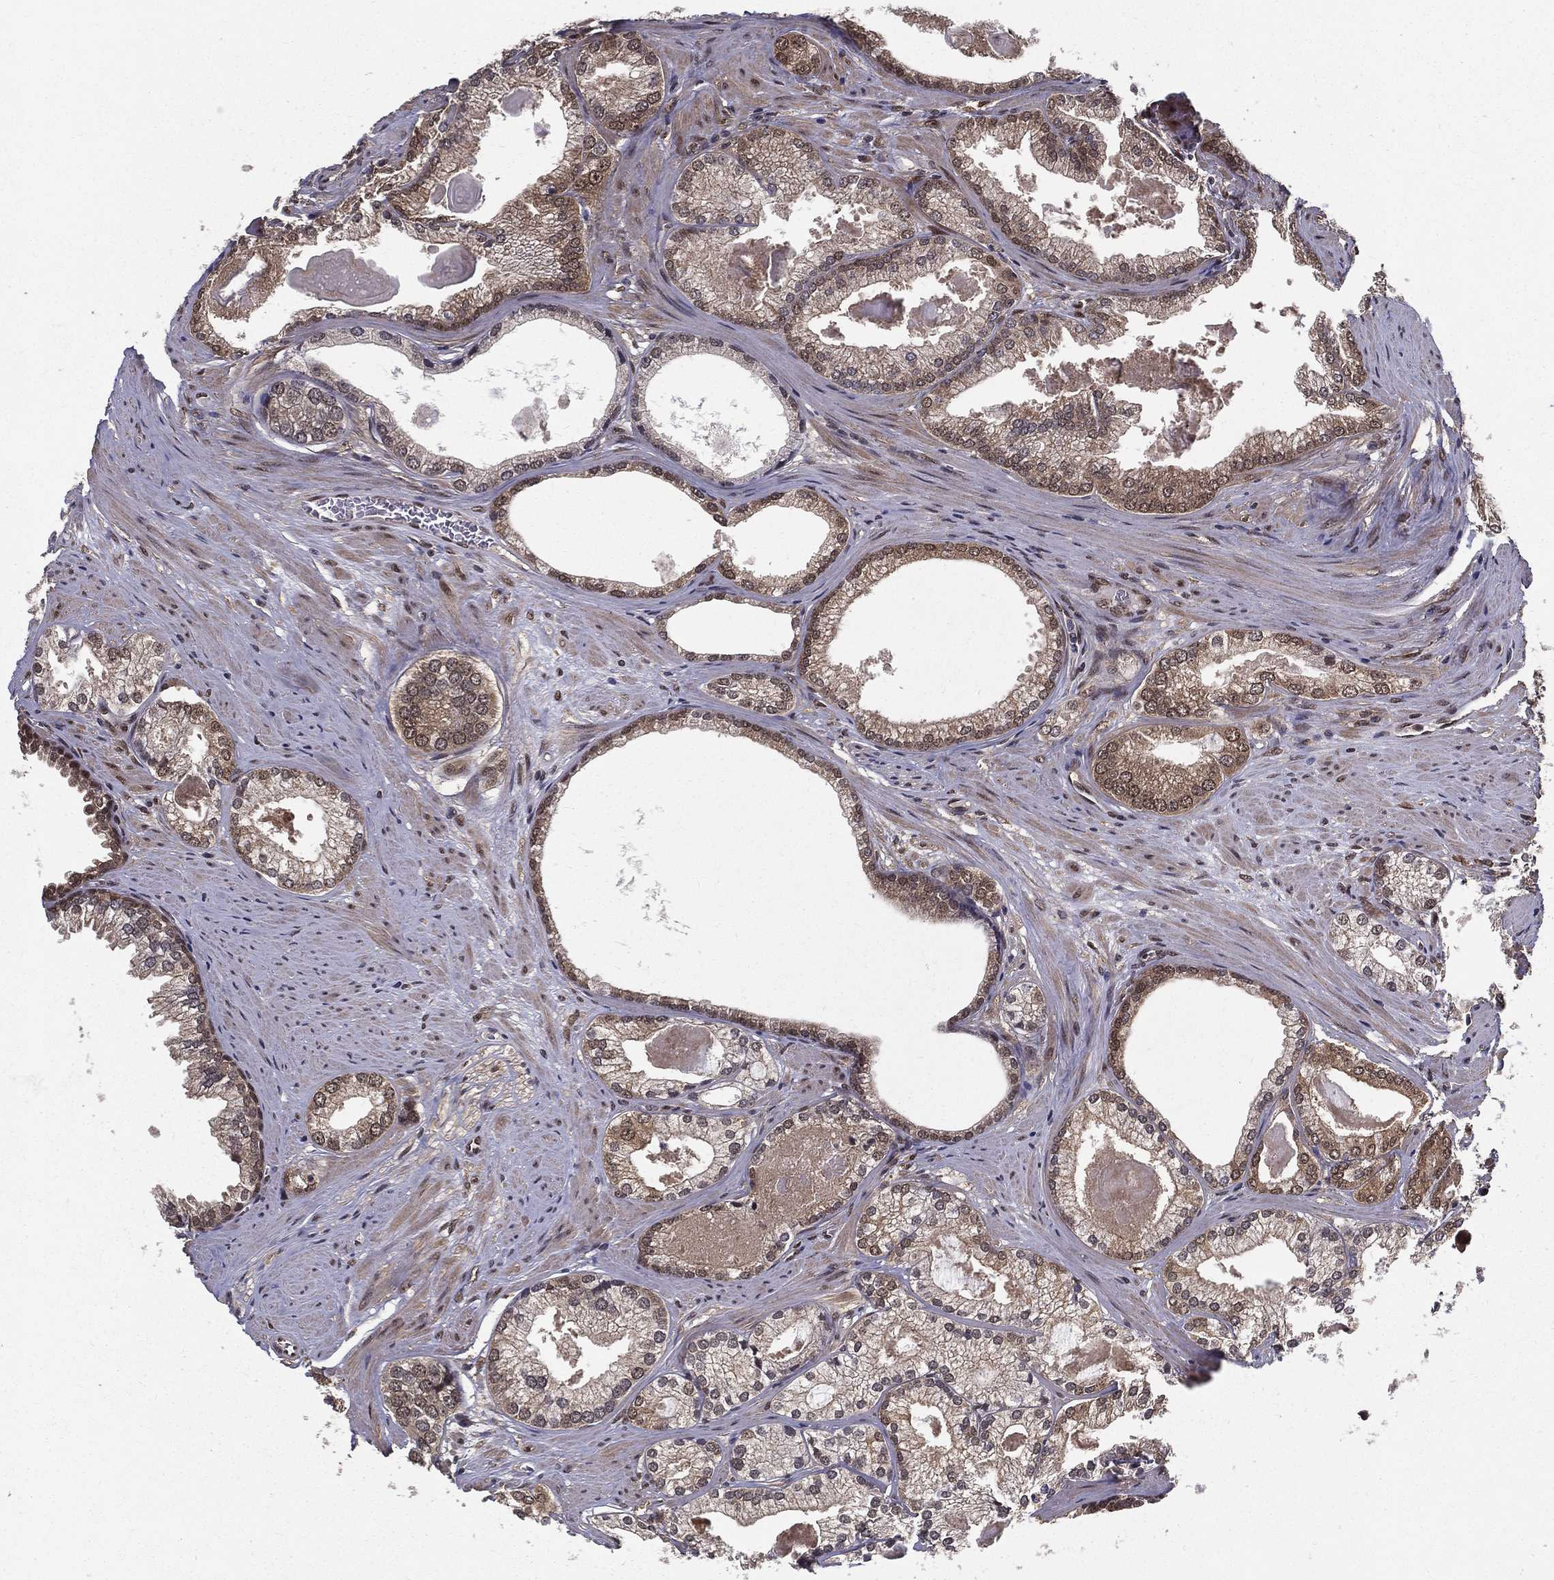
{"staining": {"intensity": "moderate", "quantity": "<25%", "location": "cytoplasmic/membranous,nuclear"}, "tissue": "prostate cancer", "cell_type": "Tumor cells", "image_type": "cancer", "snomed": [{"axis": "morphology", "description": "Adenocarcinoma, High grade"}, {"axis": "topography", "description": "Prostate and seminal vesicle, NOS"}], "caption": "The histopathology image shows staining of prostate cancer (high-grade adenocarcinoma), revealing moderate cytoplasmic/membranous and nuclear protein staining (brown color) within tumor cells.", "gene": "CARM1", "patient": {"sex": "male", "age": 62}}